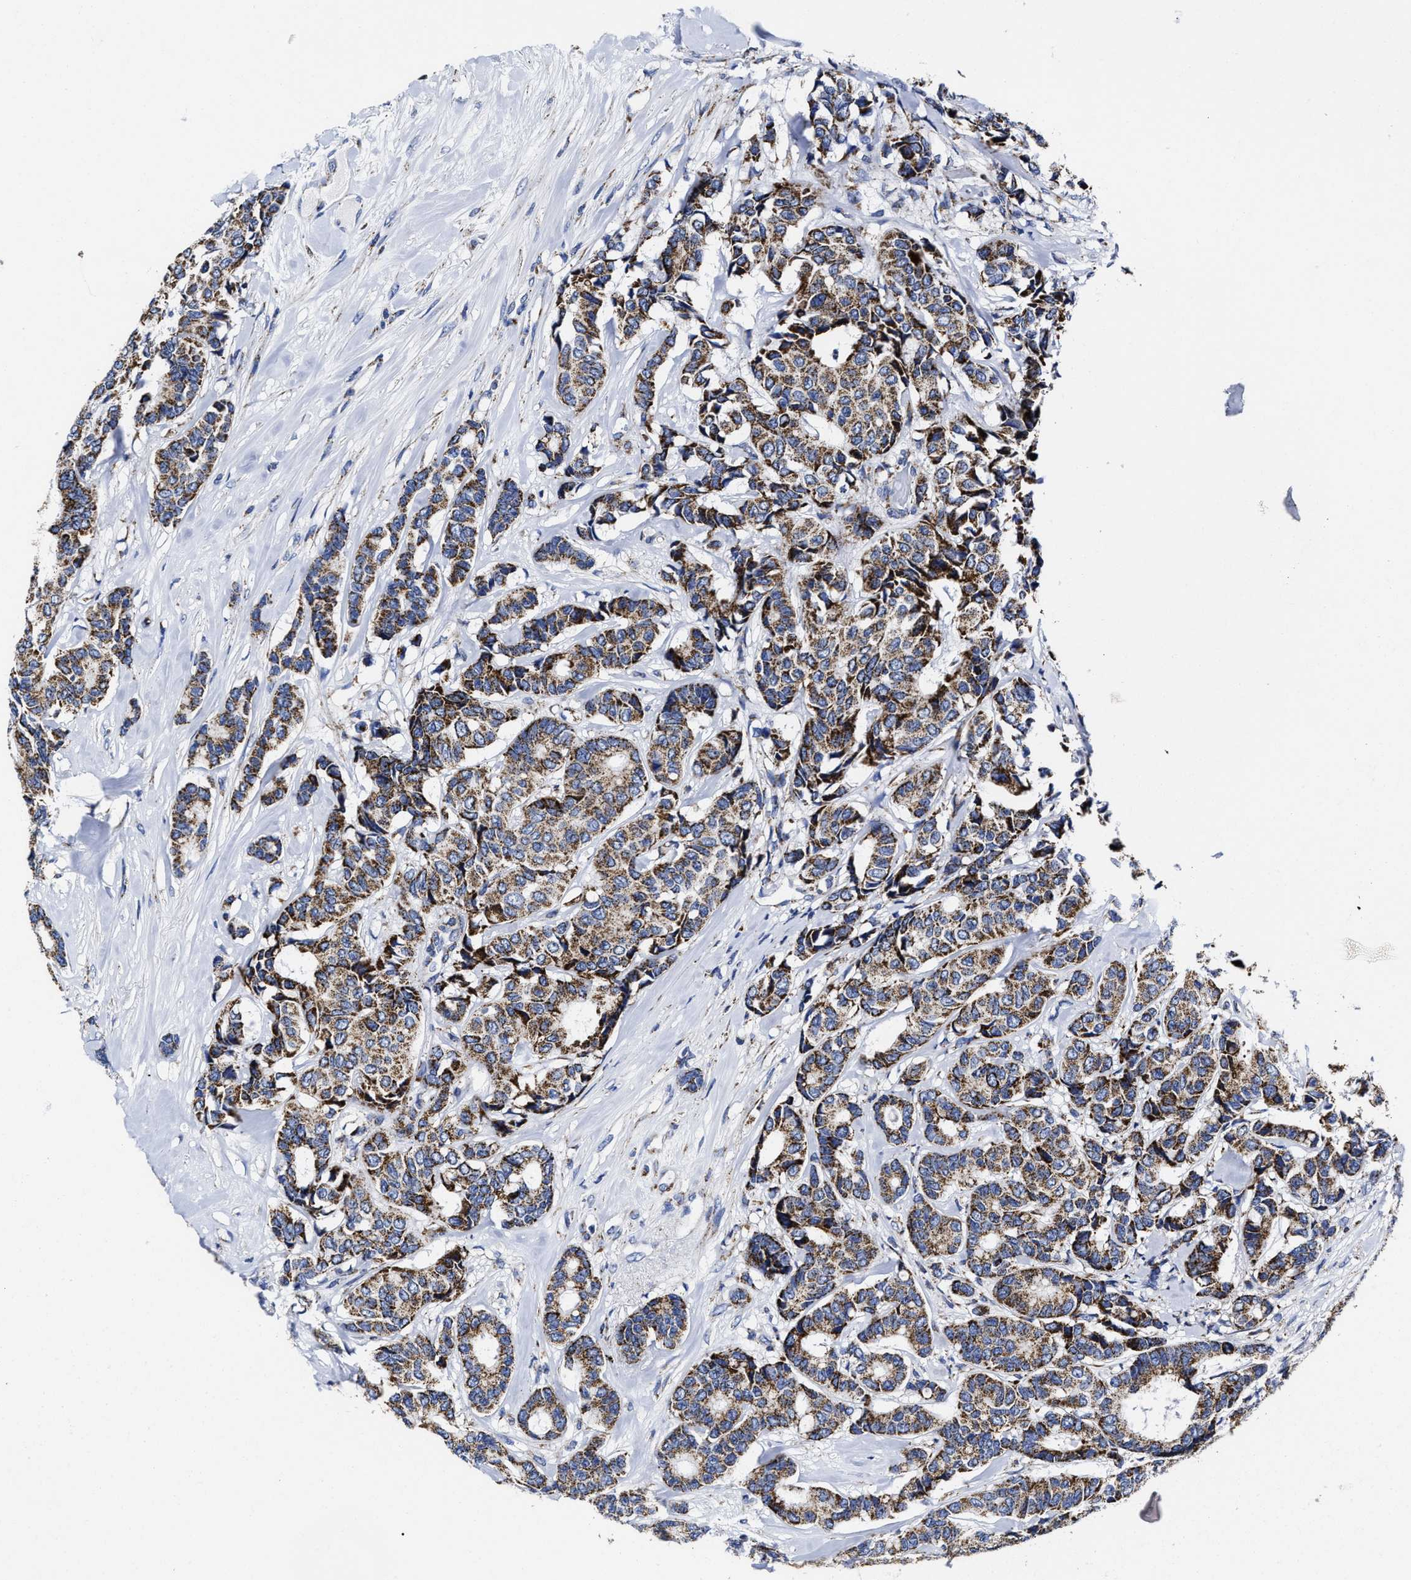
{"staining": {"intensity": "moderate", "quantity": ">75%", "location": "cytoplasmic/membranous"}, "tissue": "breast cancer", "cell_type": "Tumor cells", "image_type": "cancer", "snomed": [{"axis": "morphology", "description": "Duct carcinoma"}, {"axis": "topography", "description": "Breast"}], "caption": "Immunohistochemistry image of human breast cancer stained for a protein (brown), which shows medium levels of moderate cytoplasmic/membranous staining in approximately >75% of tumor cells.", "gene": "HINT2", "patient": {"sex": "female", "age": 87}}